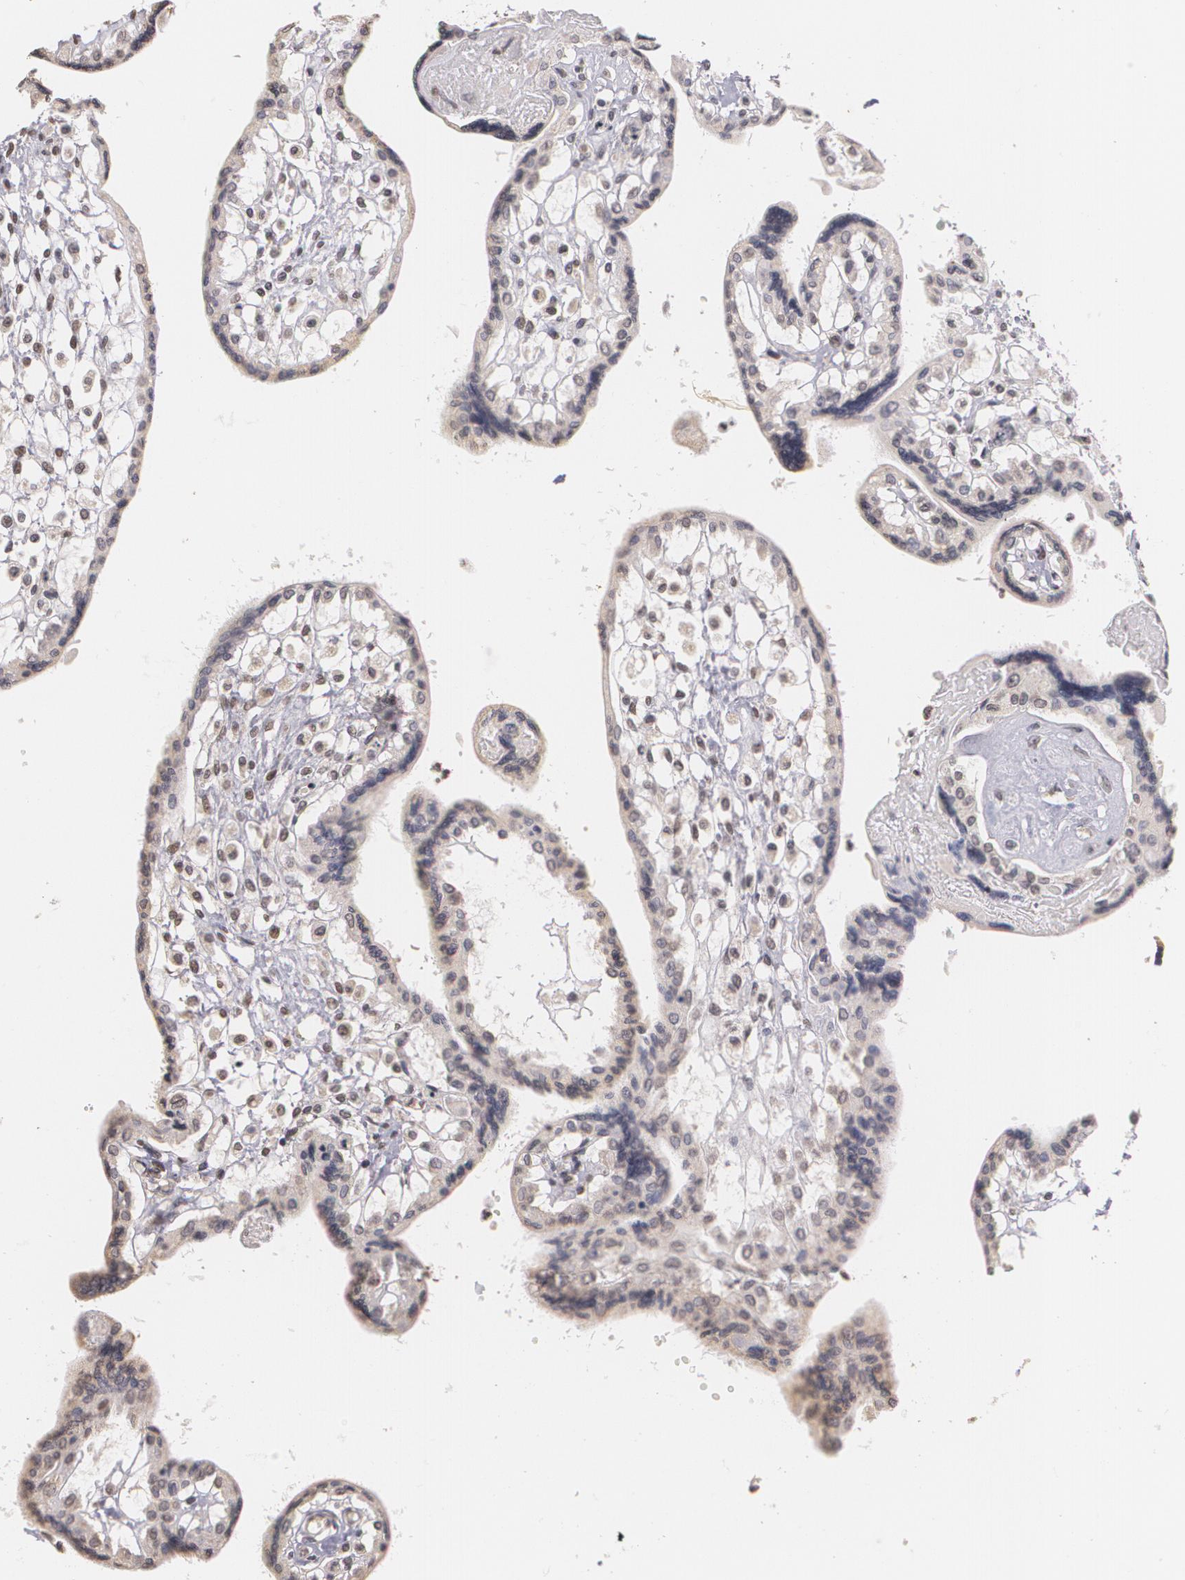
{"staining": {"intensity": "negative", "quantity": "none", "location": "none"}, "tissue": "placenta", "cell_type": "Decidual cells", "image_type": "normal", "snomed": [{"axis": "morphology", "description": "Normal tissue, NOS"}, {"axis": "topography", "description": "Placenta"}], "caption": "The histopathology image exhibits no significant staining in decidual cells of placenta.", "gene": "THRB", "patient": {"sex": "female", "age": 31}}